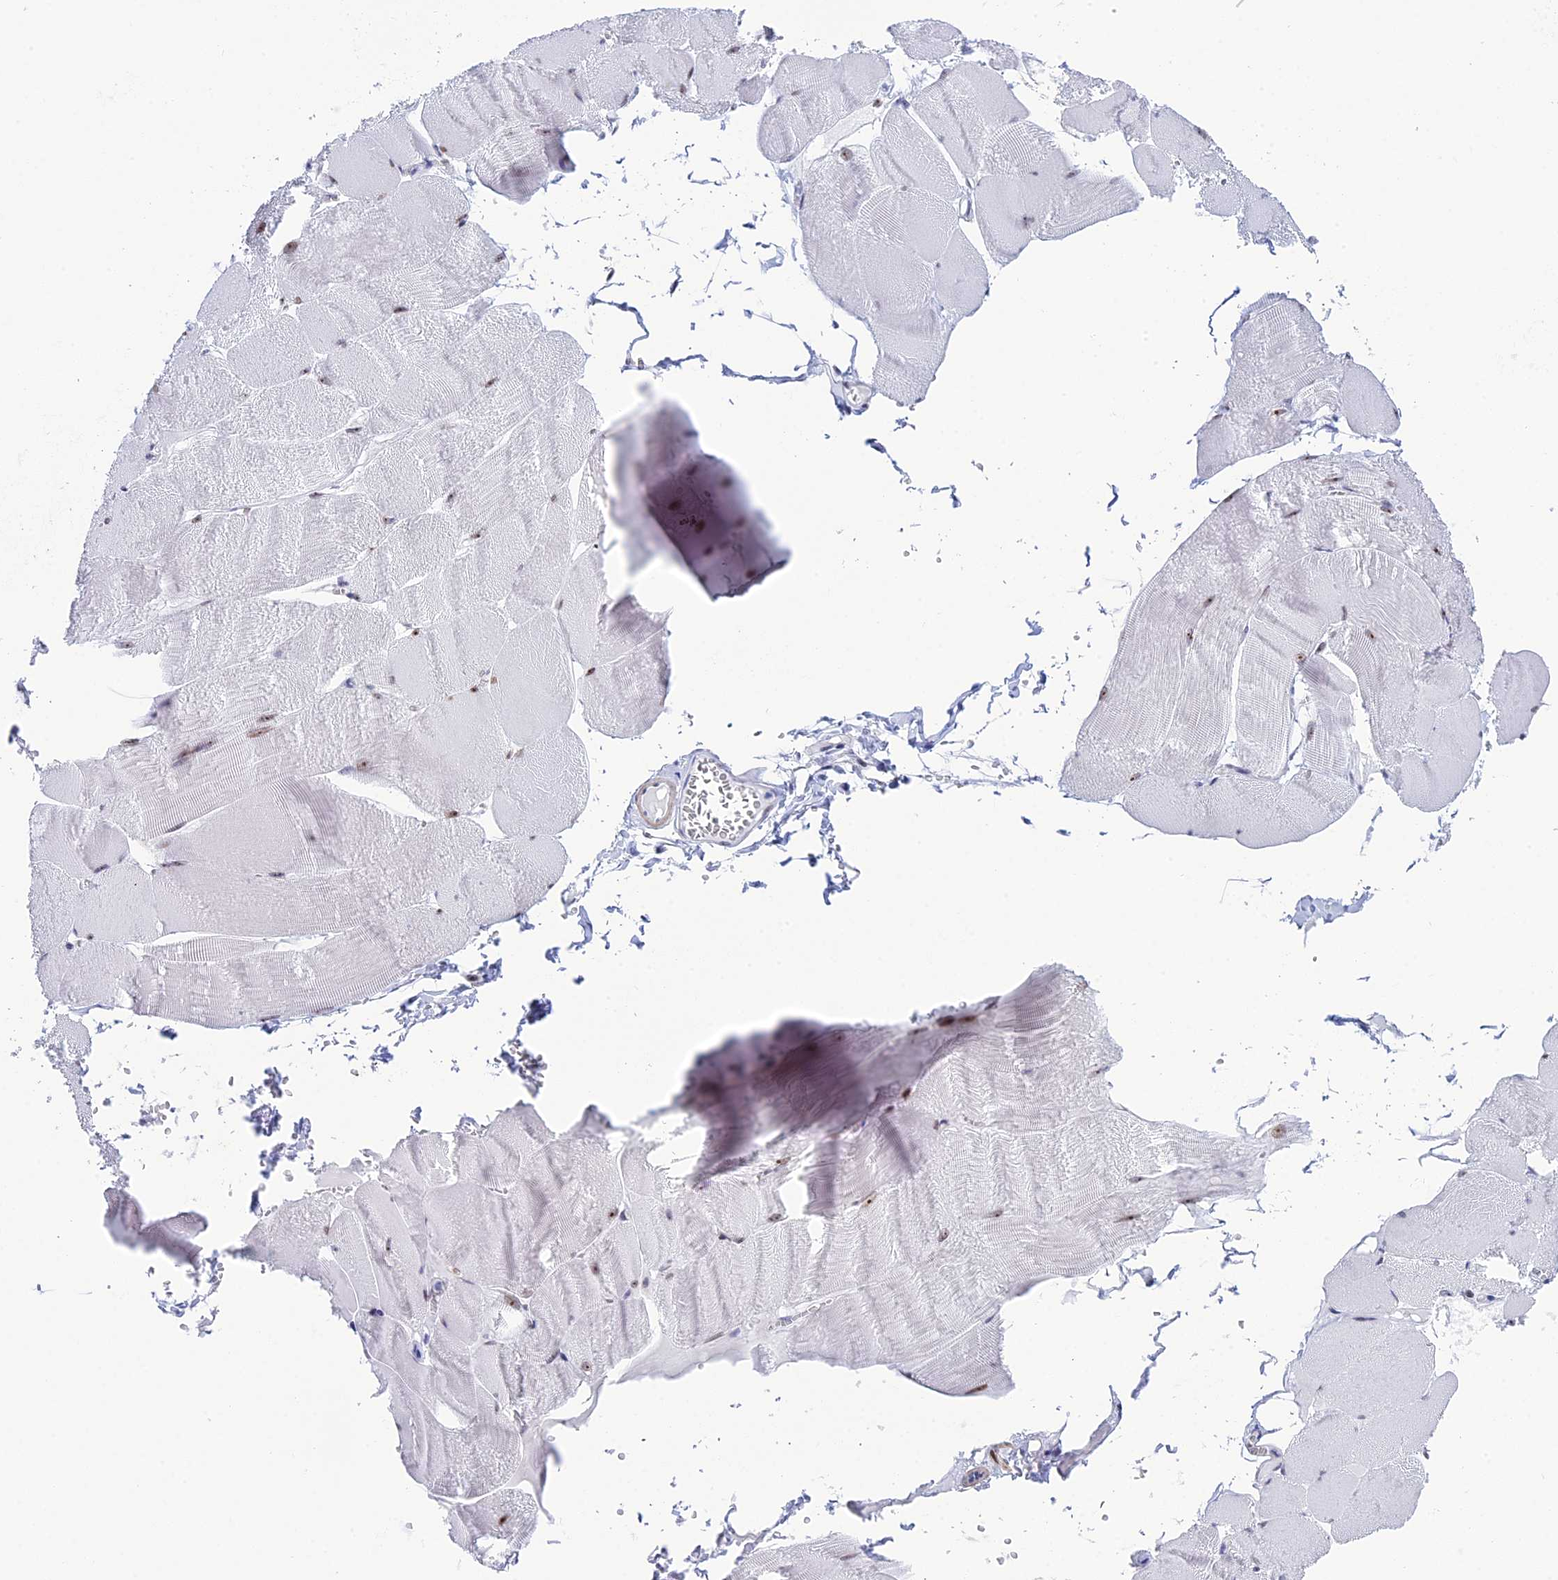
{"staining": {"intensity": "weak", "quantity": "<25%", "location": "nuclear"}, "tissue": "skeletal muscle", "cell_type": "Myocytes", "image_type": "normal", "snomed": [{"axis": "morphology", "description": "Normal tissue, NOS"}, {"axis": "morphology", "description": "Basal cell carcinoma"}, {"axis": "topography", "description": "Skeletal muscle"}], "caption": "This image is of normal skeletal muscle stained with immunohistochemistry to label a protein in brown with the nuclei are counter-stained blue. There is no staining in myocytes. Brightfield microscopy of immunohistochemistry stained with DAB (brown) and hematoxylin (blue), captured at high magnification.", "gene": "CCDC86", "patient": {"sex": "female", "age": 64}}